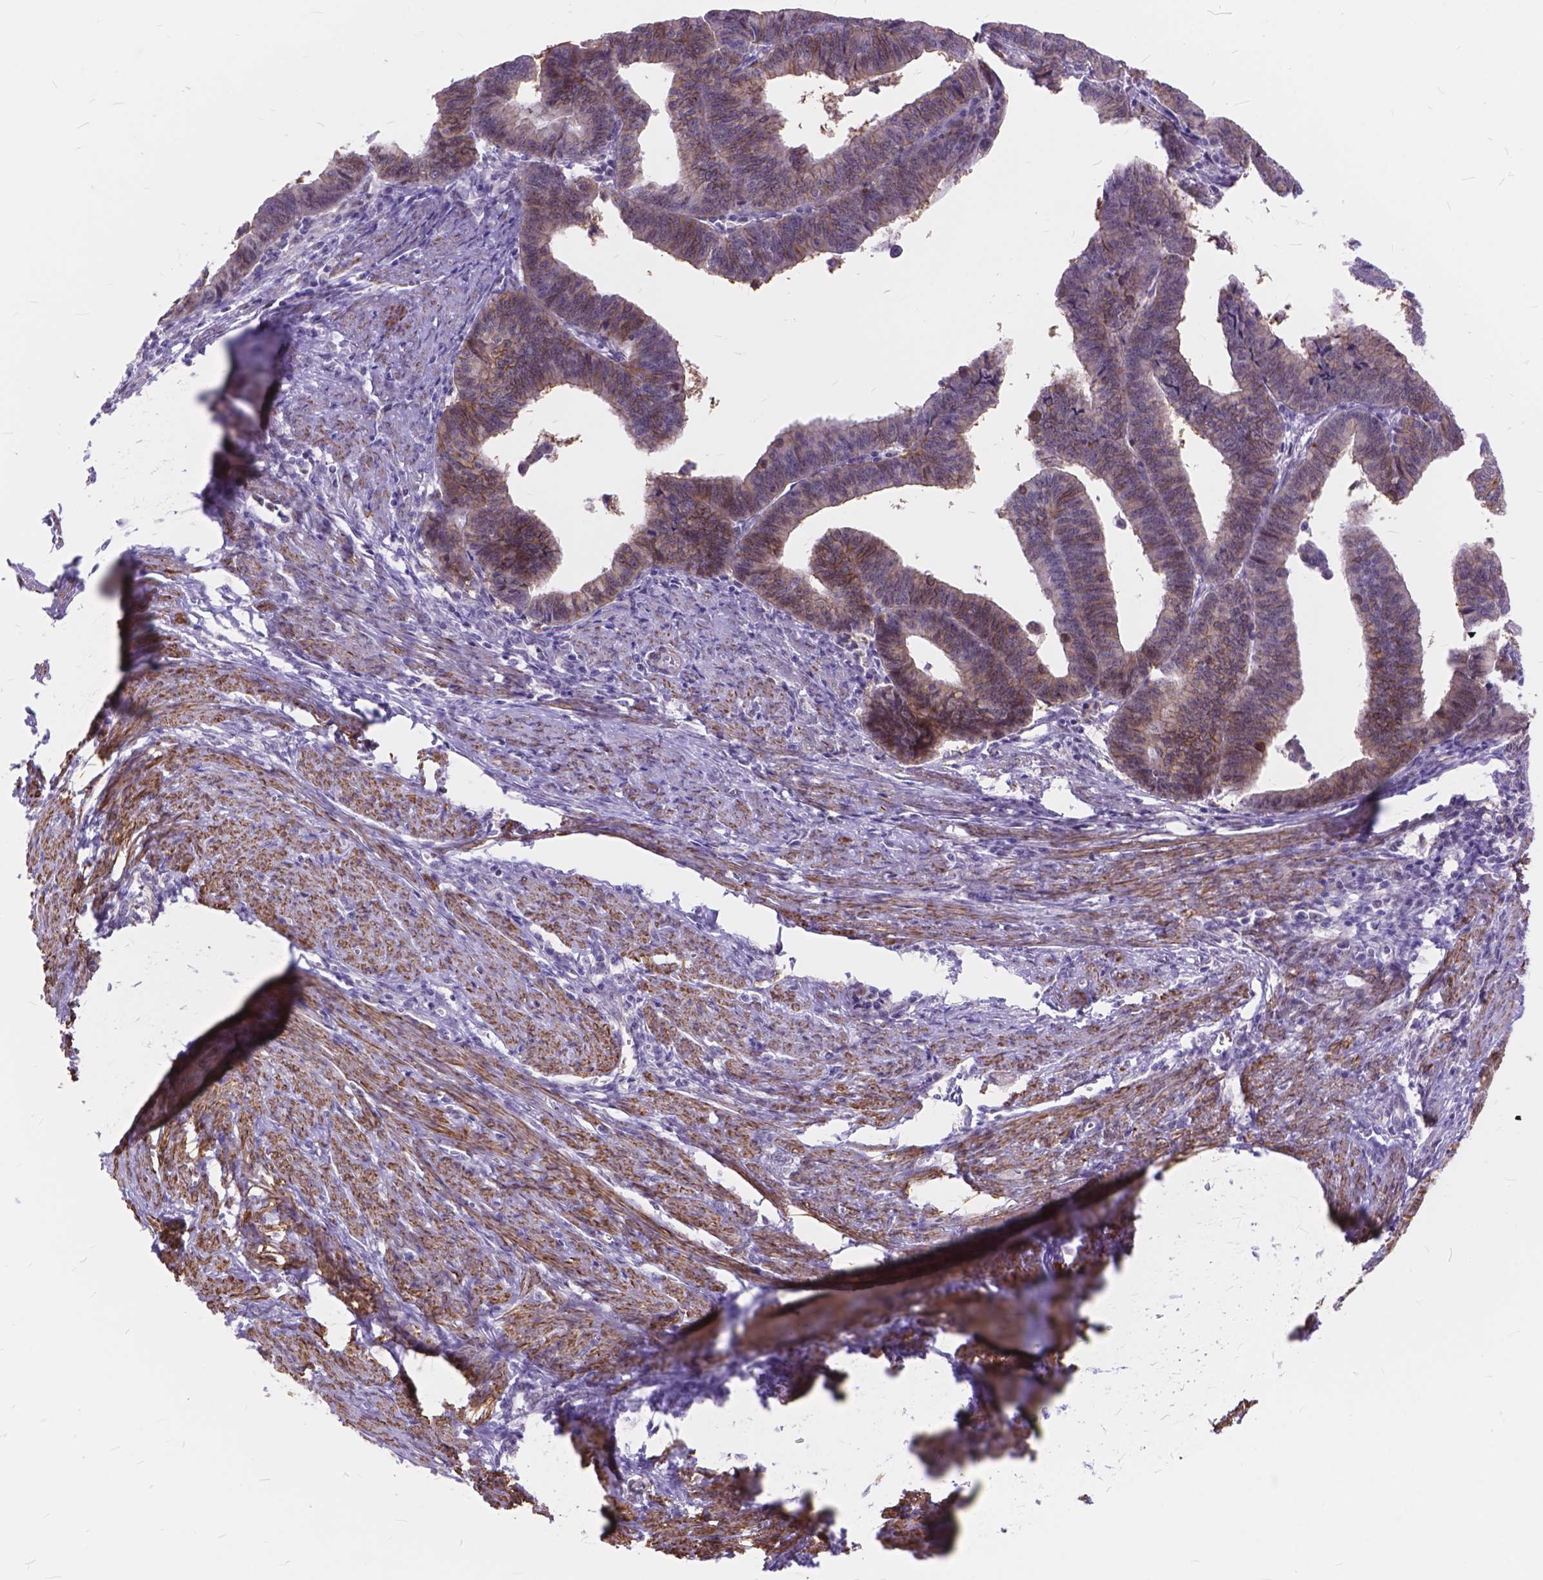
{"staining": {"intensity": "moderate", "quantity": ">75%", "location": "cytoplasmic/membranous"}, "tissue": "endometrial cancer", "cell_type": "Tumor cells", "image_type": "cancer", "snomed": [{"axis": "morphology", "description": "Adenocarcinoma, NOS"}, {"axis": "topography", "description": "Endometrium"}], "caption": "Immunohistochemical staining of endometrial cancer (adenocarcinoma) exhibits medium levels of moderate cytoplasmic/membranous positivity in about >75% of tumor cells.", "gene": "MAN2C1", "patient": {"sex": "female", "age": 65}}